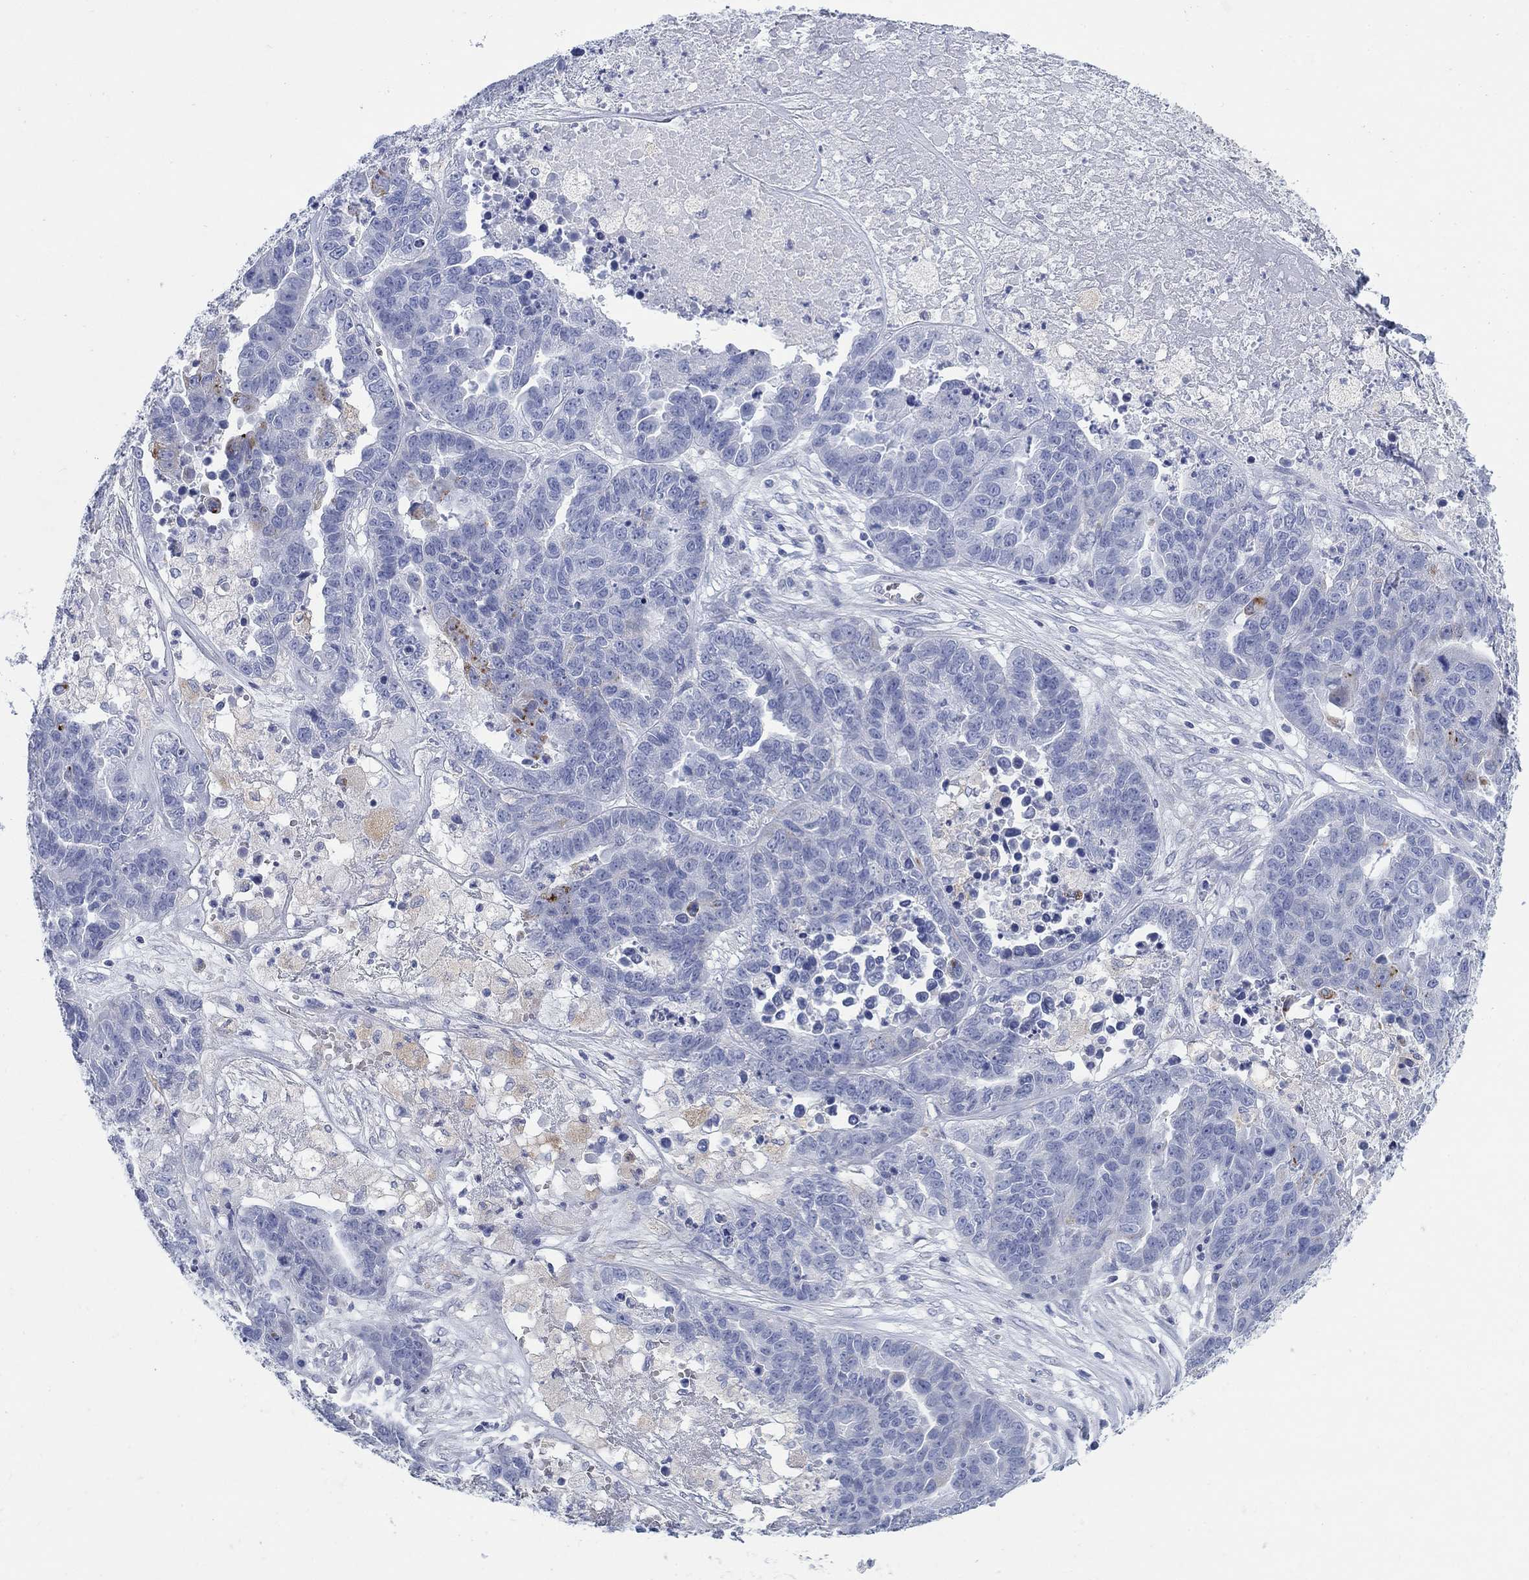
{"staining": {"intensity": "negative", "quantity": "none", "location": "none"}, "tissue": "ovarian cancer", "cell_type": "Tumor cells", "image_type": "cancer", "snomed": [{"axis": "morphology", "description": "Cystadenocarcinoma, serous, NOS"}, {"axis": "topography", "description": "Ovary"}], "caption": "Immunohistochemical staining of human ovarian cancer displays no significant expression in tumor cells.", "gene": "SCCPDH", "patient": {"sex": "female", "age": 87}}